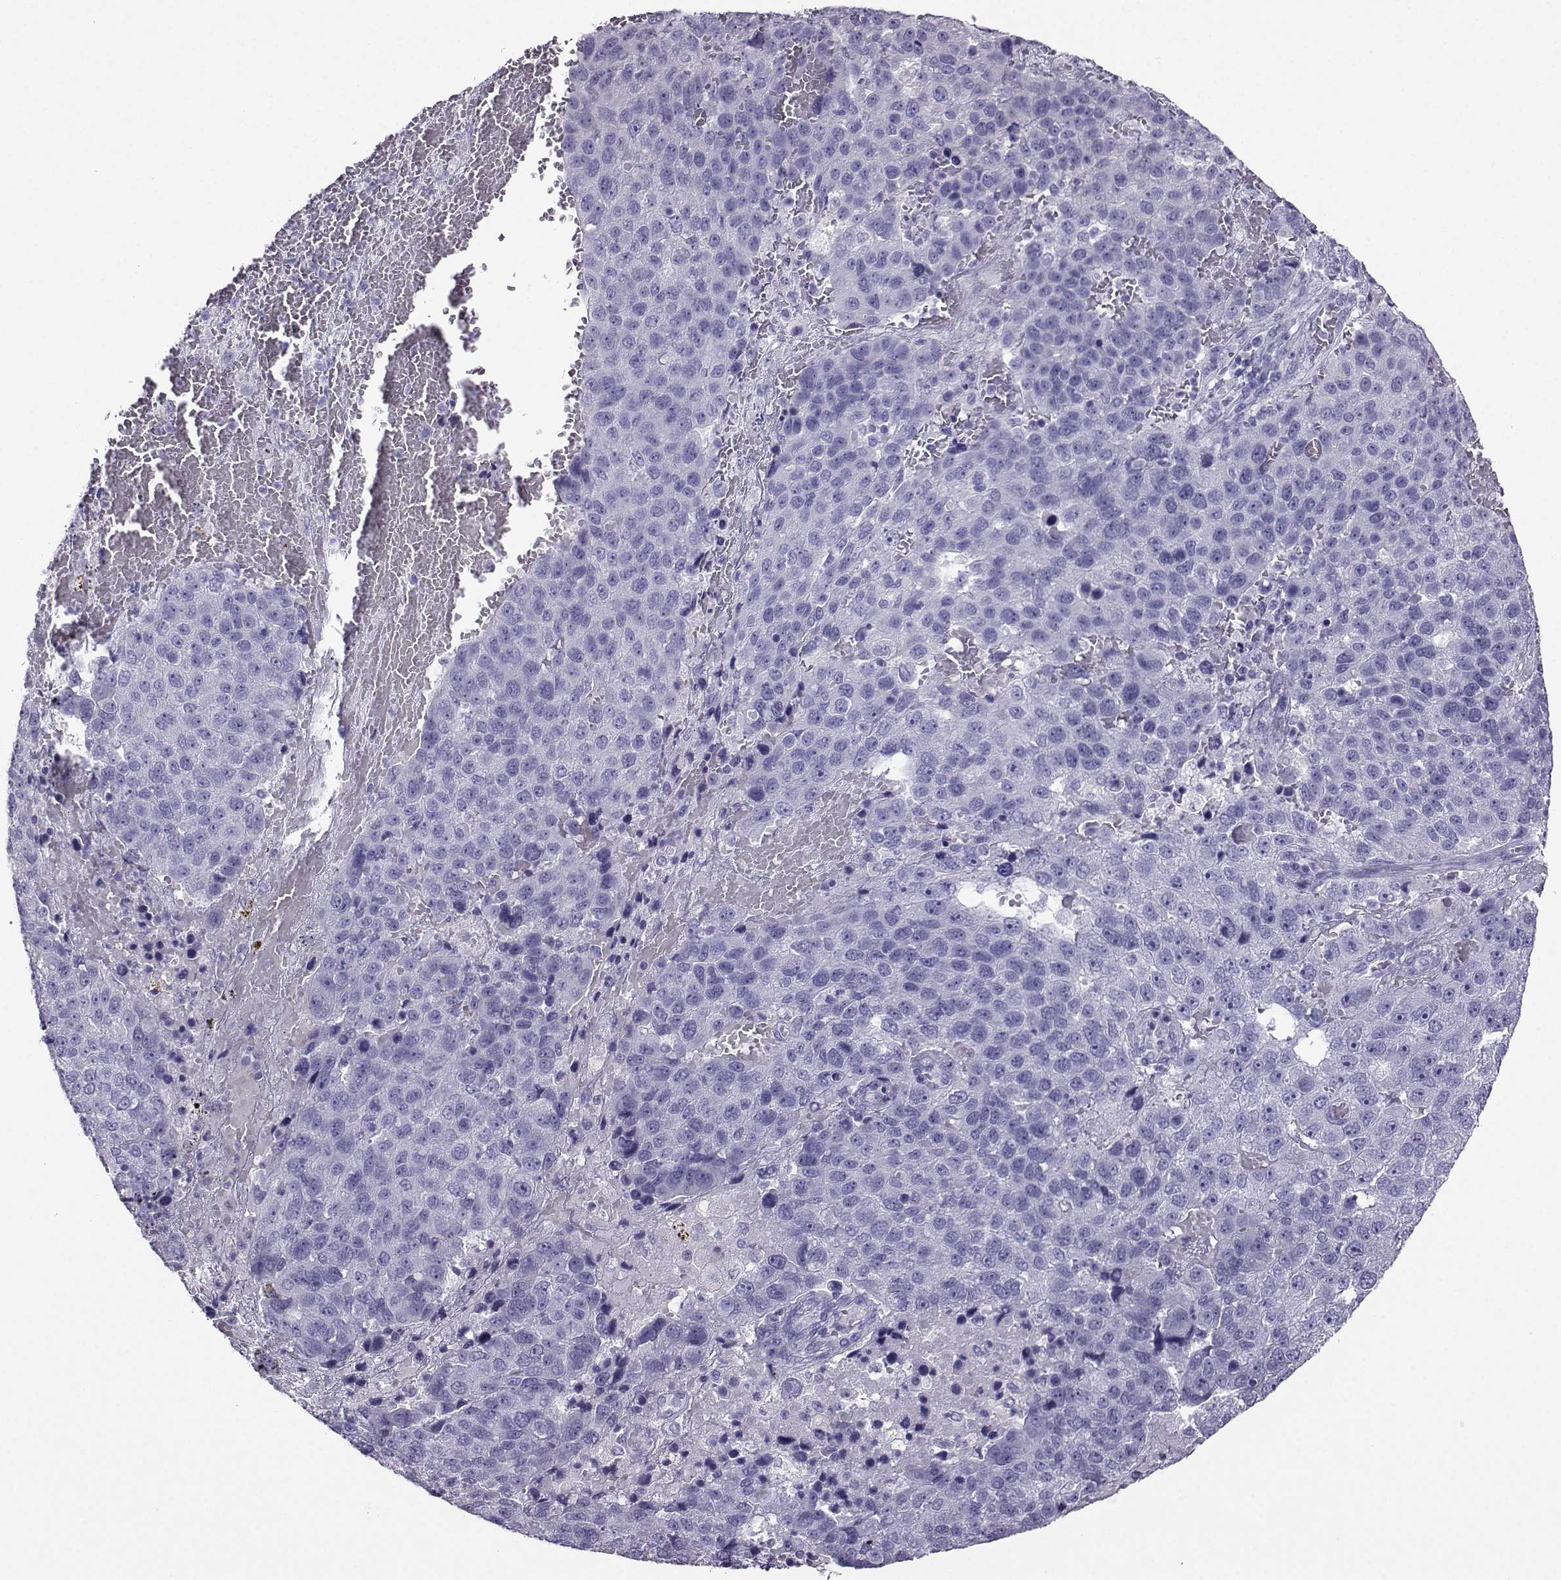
{"staining": {"intensity": "negative", "quantity": "none", "location": "none"}, "tissue": "pancreatic cancer", "cell_type": "Tumor cells", "image_type": "cancer", "snomed": [{"axis": "morphology", "description": "Adenocarcinoma, NOS"}, {"axis": "topography", "description": "Pancreas"}], "caption": "IHC micrograph of neoplastic tissue: human pancreatic cancer (adenocarcinoma) stained with DAB reveals no significant protein expression in tumor cells. (DAB (3,3'-diaminobenzidine) immunohistochemistry (IHC) visualized using brightfield microscopy, high magnification).", "gene": "CRYBB1", "patient": {"sex": "female", "age": 61}}